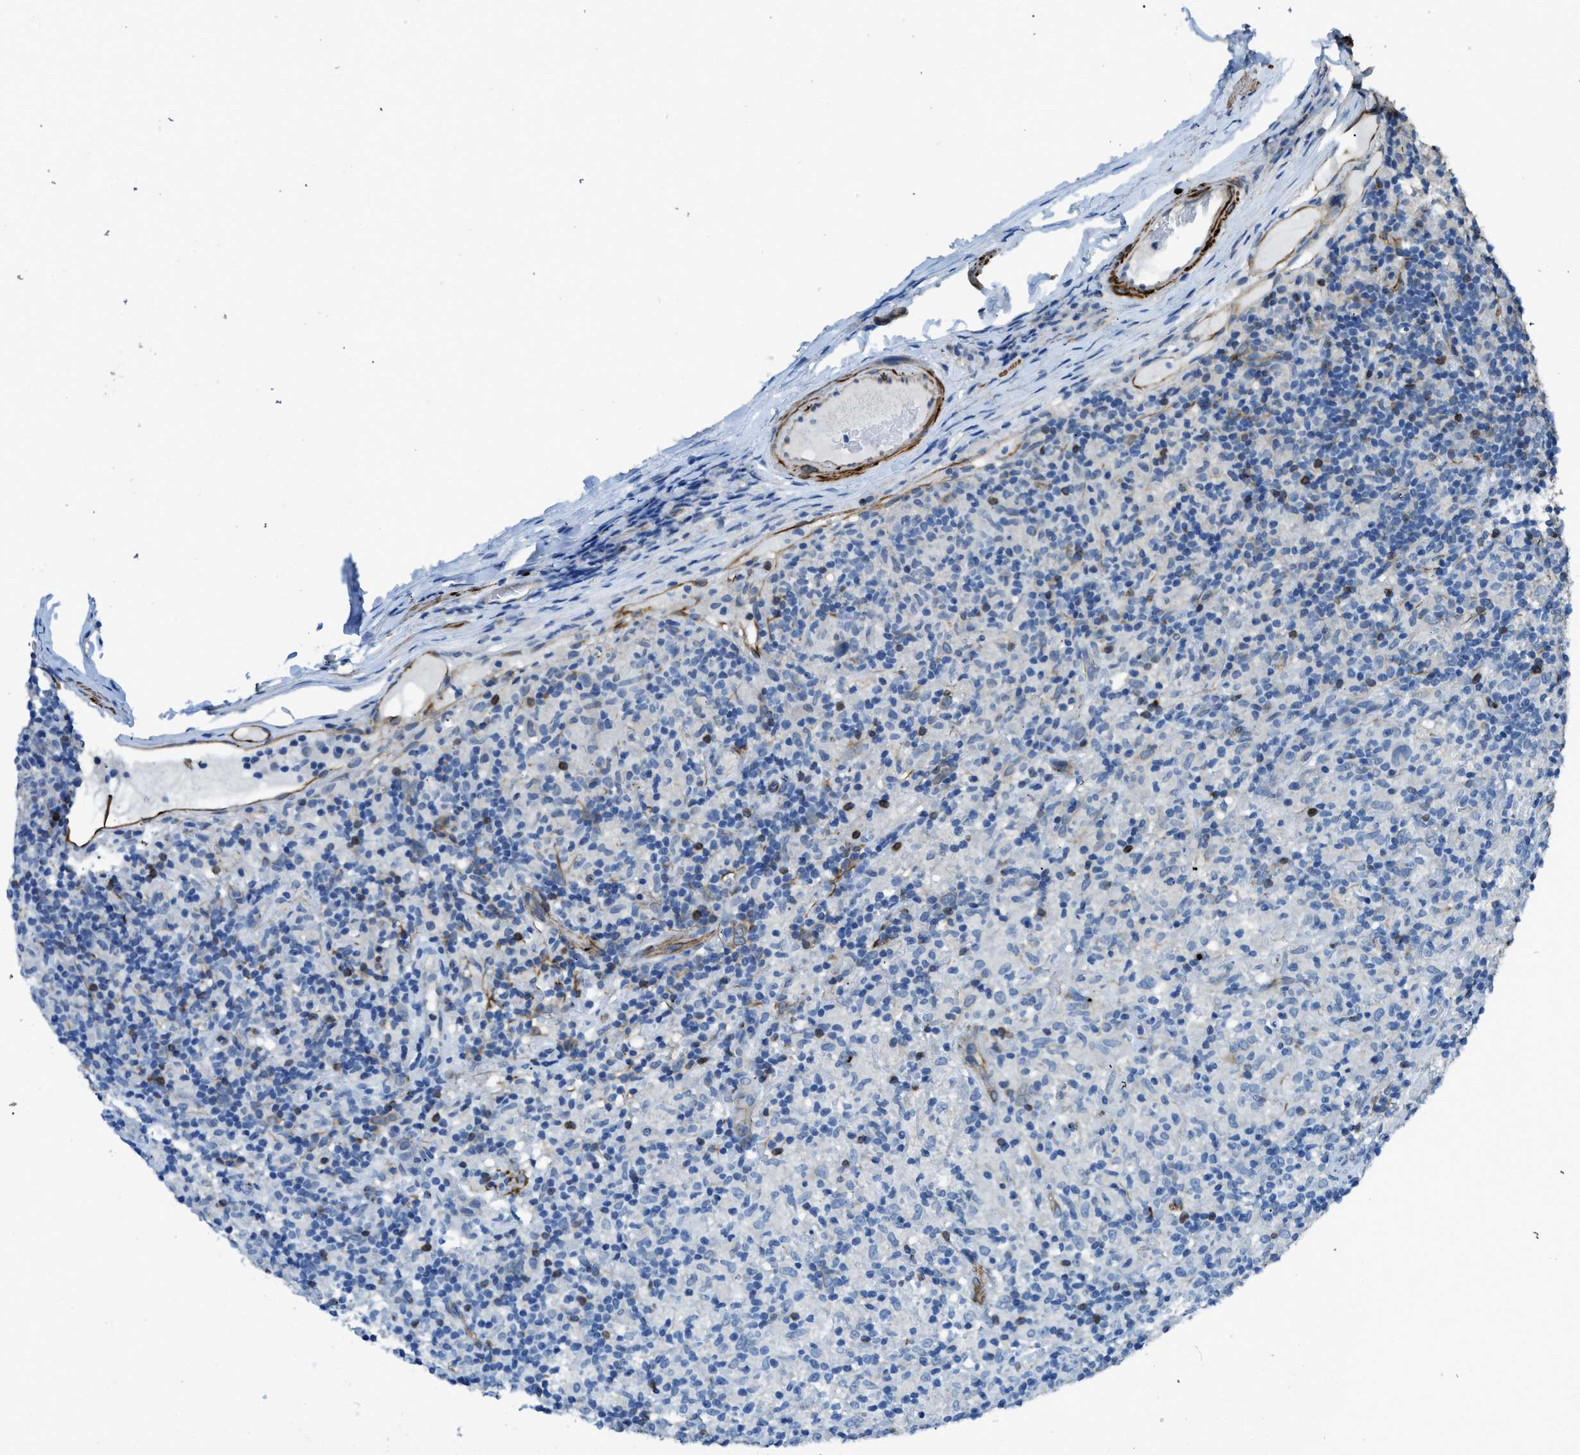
{"staining": {"intensity": "negative", "quantity": "none", "location": "none"}, "tissue": "lymphoma", "cell_type": "Tumor cells", "image_type": "cancer", "snomed": [{"axis": "morphology", "description": "Hodgkin's disease, NOS"}, {"axis": "topography", "description": "Lymph node"}], "caption": "Hodgkin's disease stained for a protein using immunohistochemistry (IHC) displays no expression tumor cells.", "gene": "SYNM", "patient": {"sex": "male", "age": 70}}